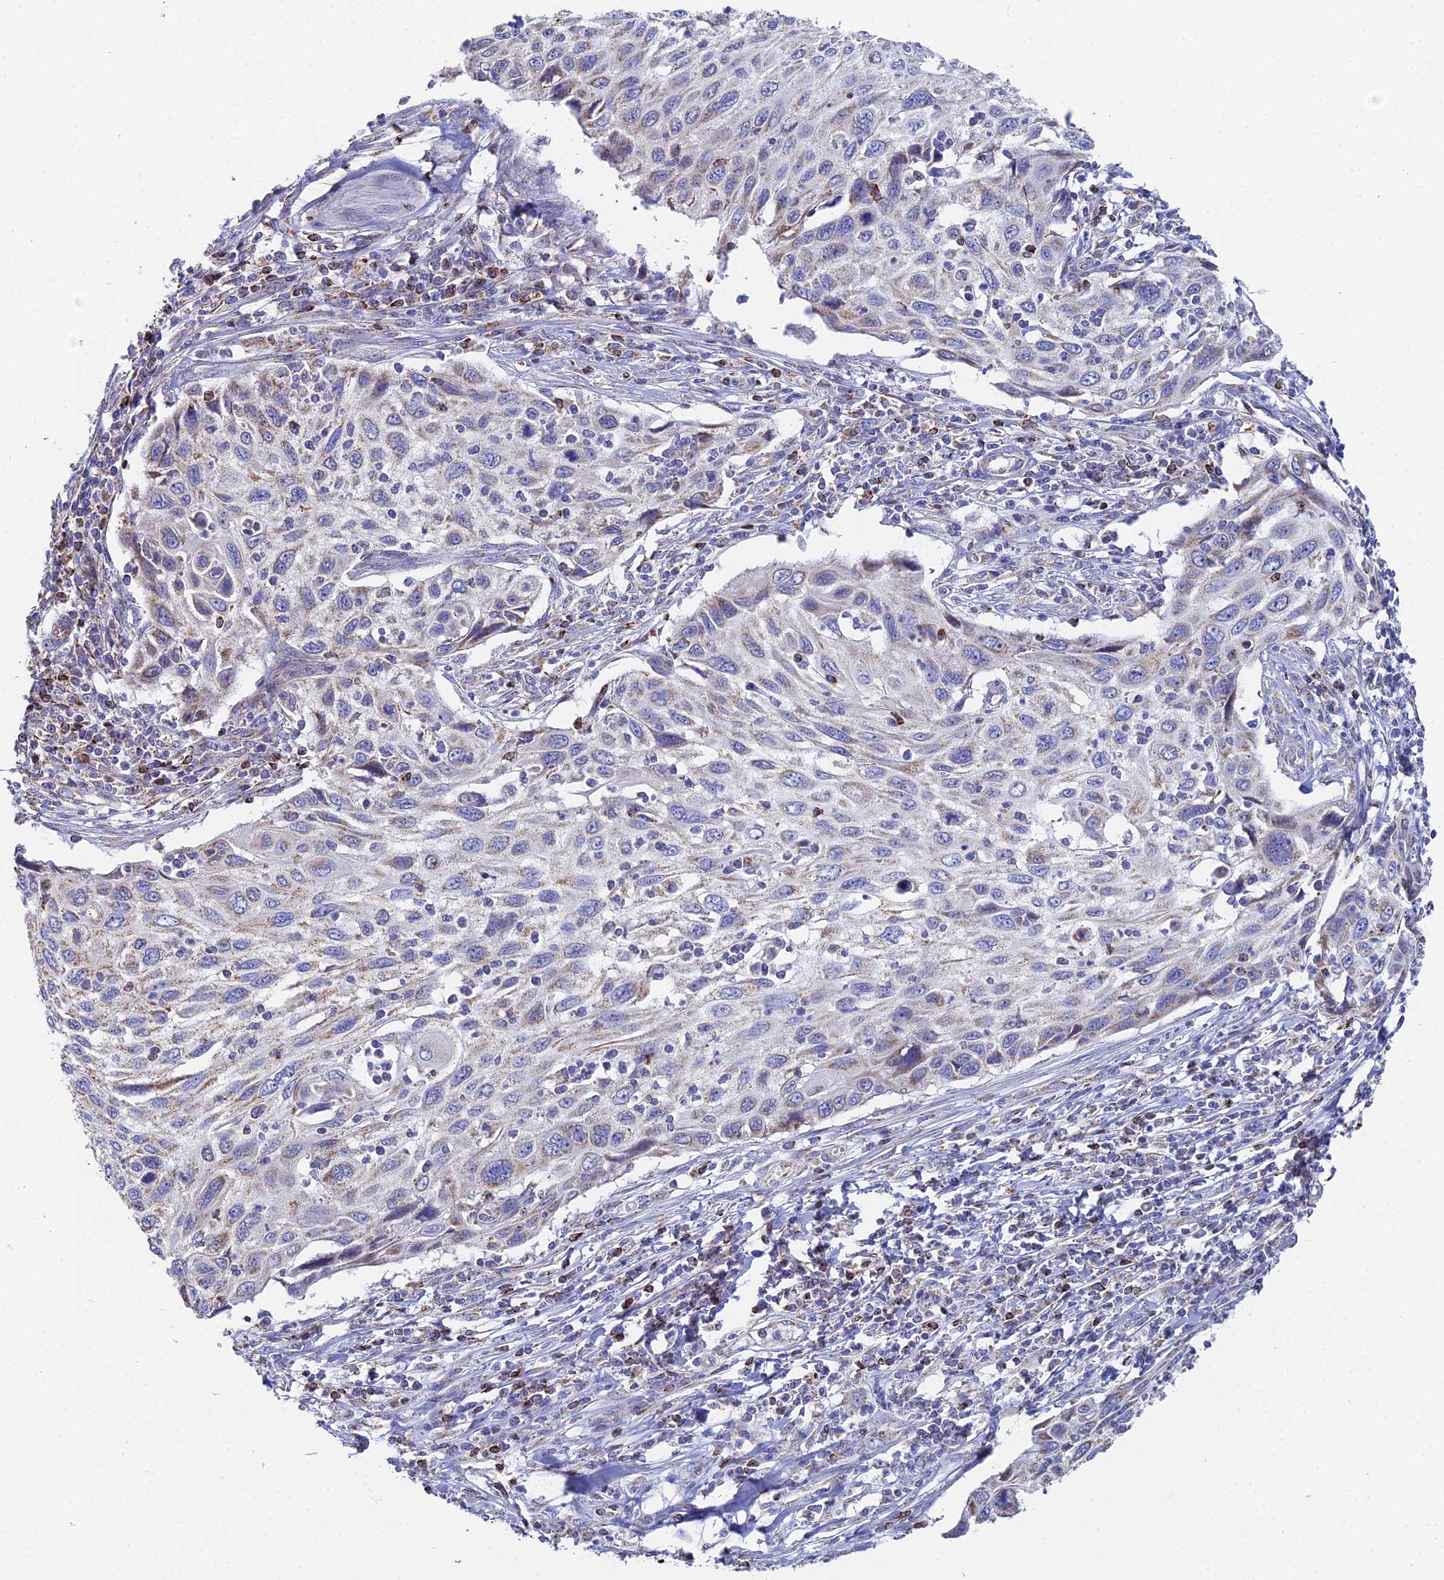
{"staining": {"intensity": "moderate", "quantity": "<25%", "location": "cytoplasmic/membranous"}, "tissue": "cervical cancer", "cell_type": "Tumor cells", "image_type": "cancer", "snomed": [{"axis": "morphology", "description": "Squamous cell carcinoma, NOS"}, {"axis": "topography", "description": "Cervix"}], "caption": "Protein expression analysis of cervical squamous cell carcinoma demonstrates moderate cytoplasmic/membranous positivity in about <25% of tumor cells. (DAB = brown stain, brightfield microscopy at high magnification).", "gene": "SPOCK2", "patient": {"sex": "female", "age": 70}}